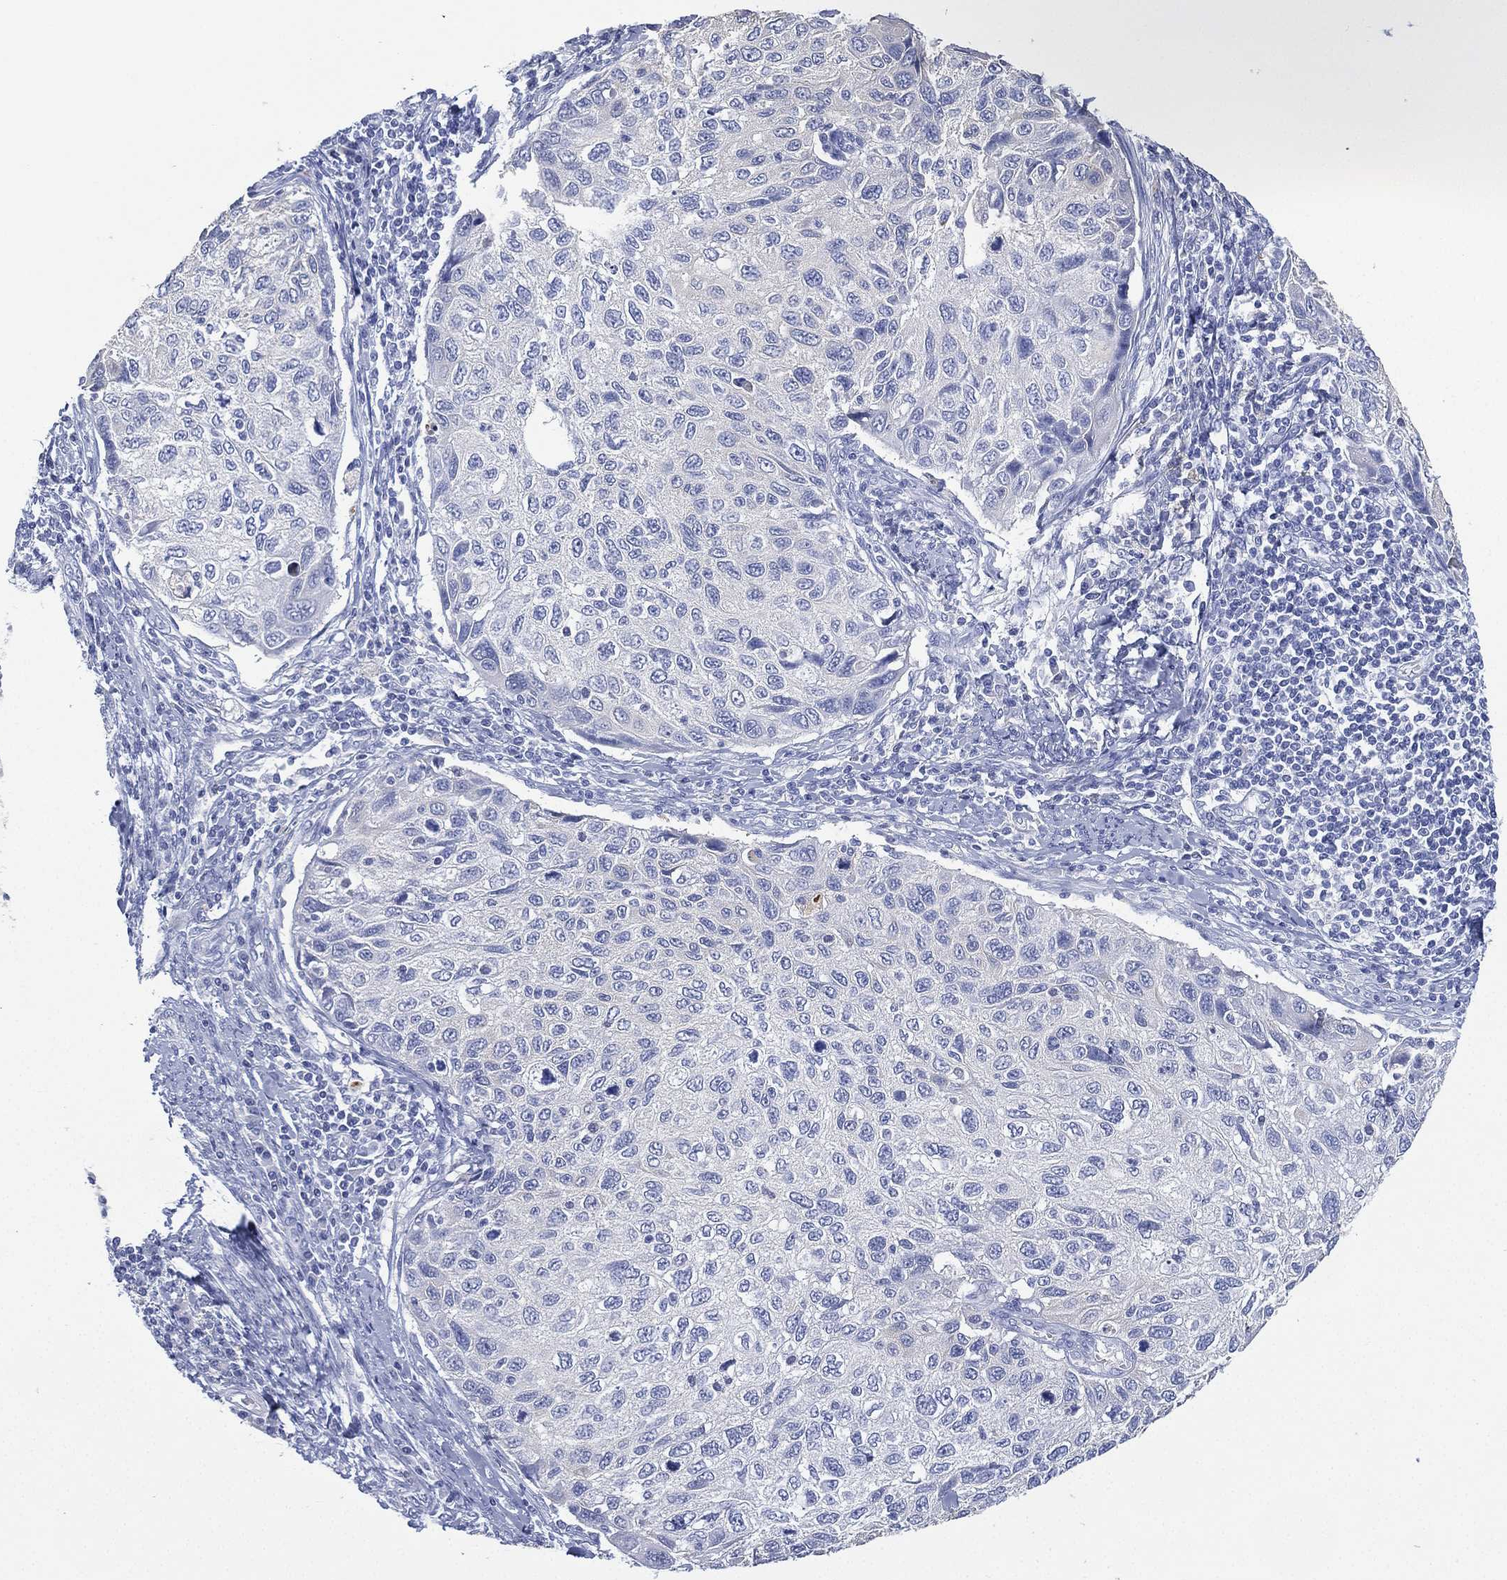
{"staining": {"intensity": "negative", "quantity": "none", "location": "none"}, "tissue": "cervical cancer", "cell_type": "Tumor cells", "image_type": "cancer", "snomed": [{"axis": "morphology", "description": "Squamous cell carcinoma, NOS"}, {"axis": "topography", "description": "Cervix"}], "caption": "Tumor cells are negative for protein expression in human squamous cell carcinoma (cervical). (DAB (3,3'-diaminobenzidine) immunohistochemistry (IHC) with hematoxylin counter stain).", "gene": "FMO1", "patient": {"sex": "female", "age": 70}}